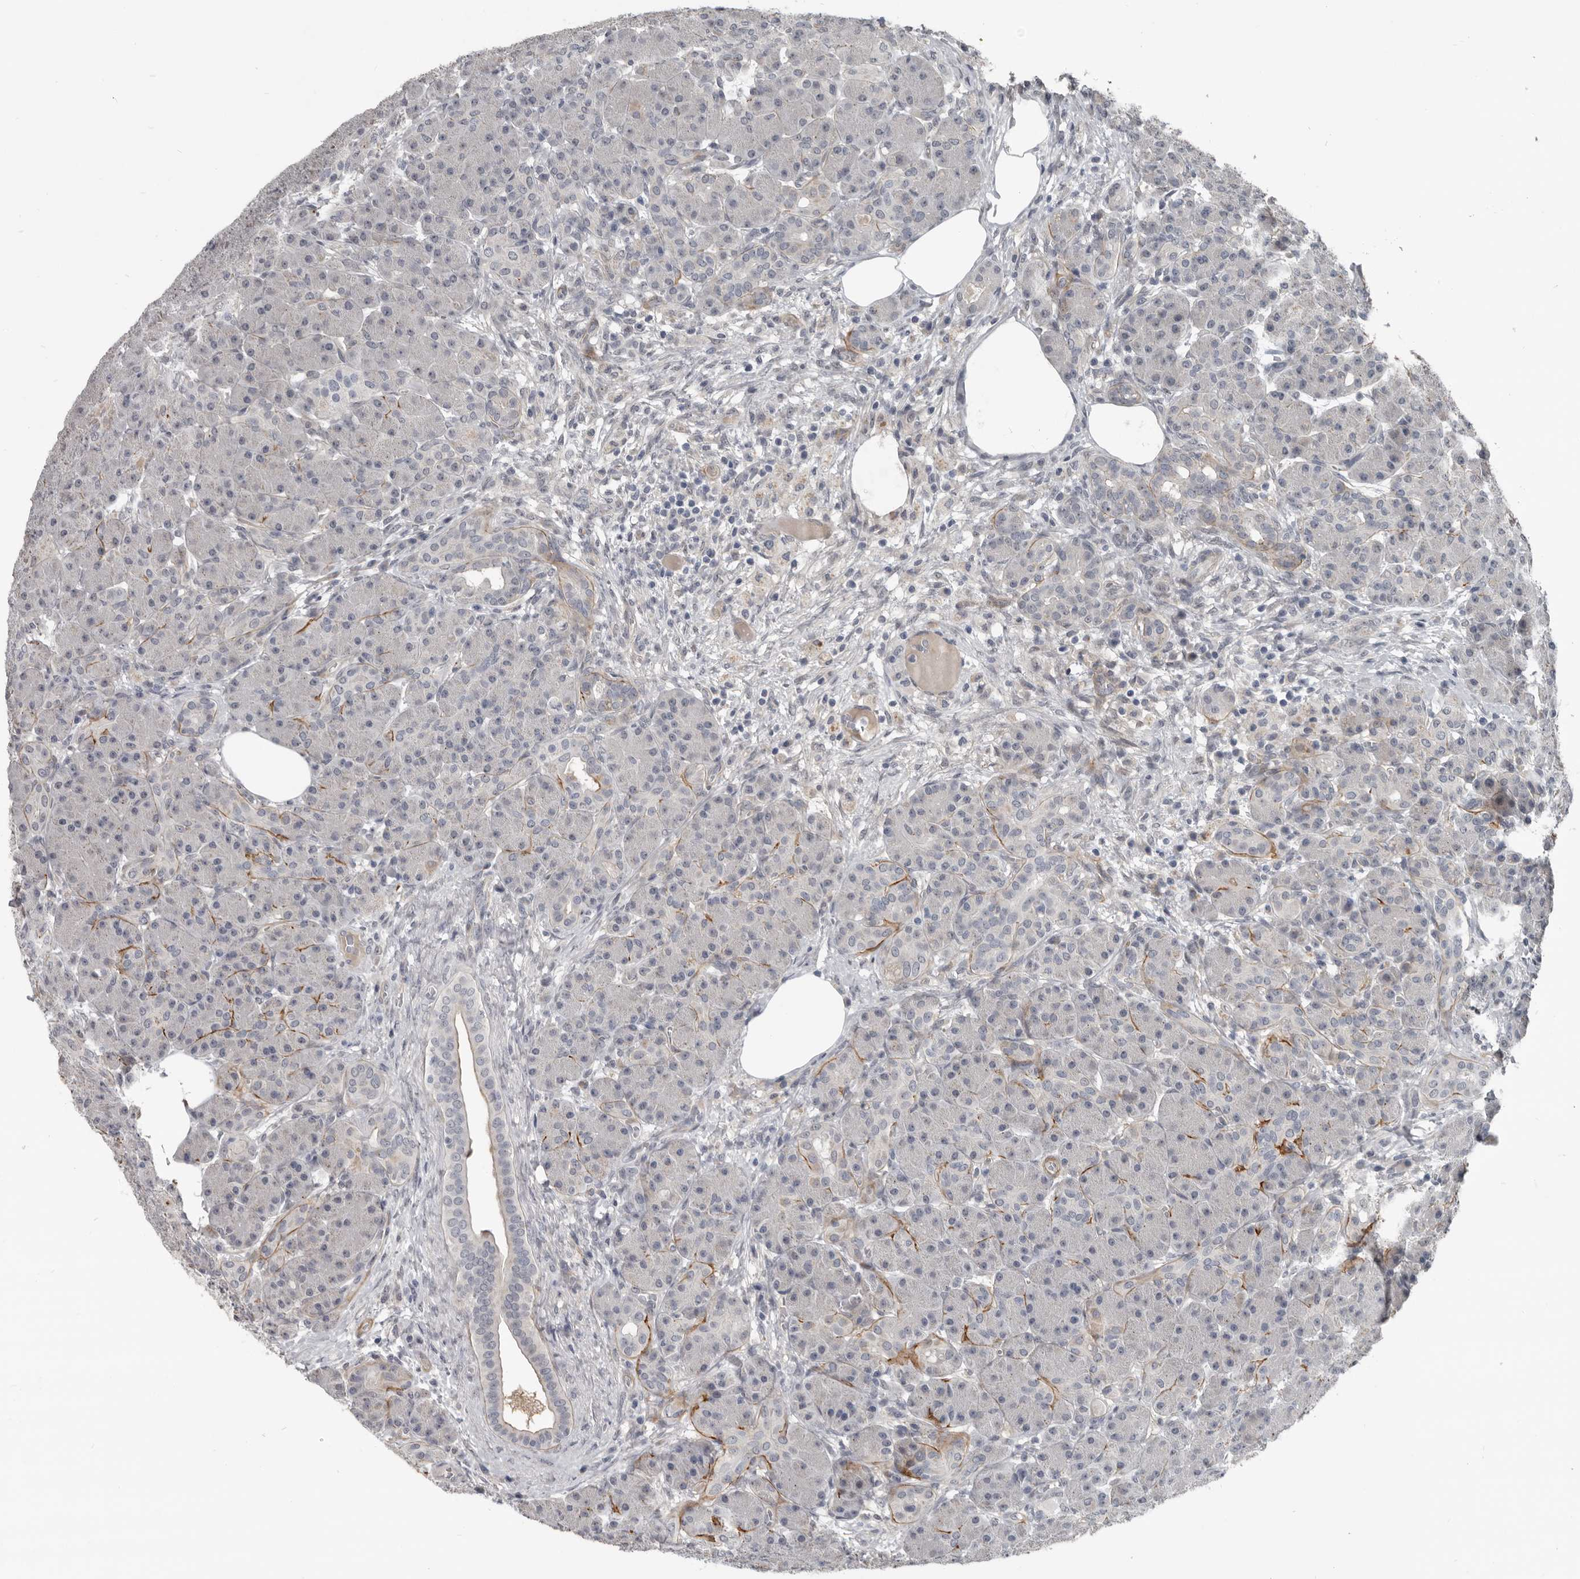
{"staining": {"intensity": "negative", "quantity": "none", "location": "none"}, "tissue": "pancreas", "cell_type": "Exocrine glandular cells", "image_type": "normal", "snomed": [{"axis": "morphology", "description": "Normal tissue, NOS"}, {"axis": "topography", "description": "Pancreas"}], "caption": "Immunohistochemistry of benign pancreas demonstrates no staining in exocrine glandular cells.", "gene": "C1orf216", "patient": {"sex": "male", "age": 63}}